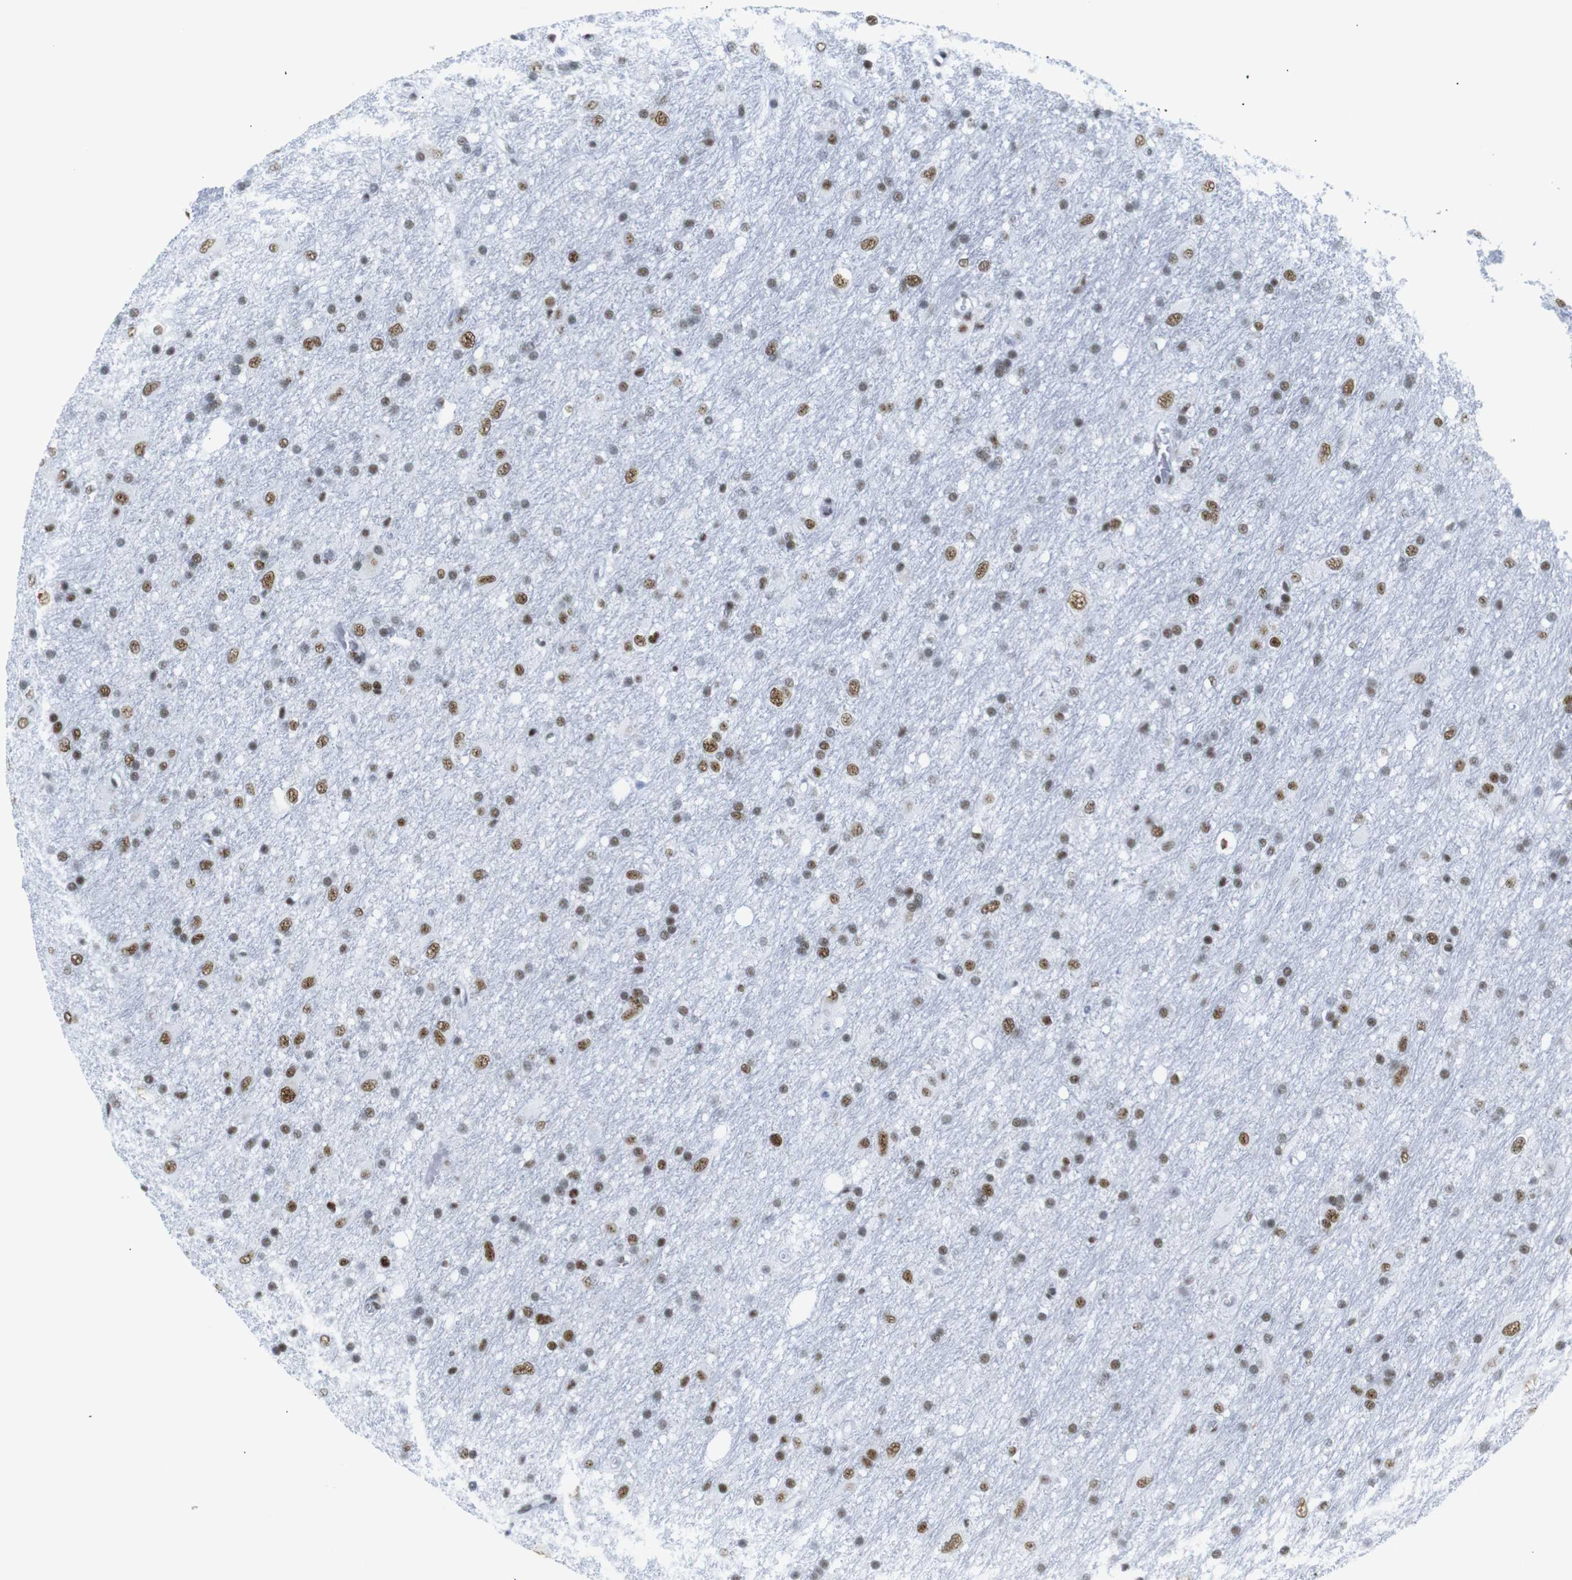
{"staining": {"intensity": "strong", "quantity": ">75%", "location": "nuclear"}, "tissue": "glioma", "cell_type": "Tumor cells", "image_type": "cancer", "snomed": [{"axis": "morphology", "description": "Glioma, malignant, Low grade"}, {"axis": "topography", "description": "Brain"}], "caption": "Immunohistochemistry (IHC) staining of glioma, which reveals high levels of strong nuclear expression in about >75% of tumor cells indicating strong nuclear protein positivity. The staining was performed using DAB (brown) for protein detection and nuclei were counterstained in hematoxylin (blue).", "gene": "TRA2B", "patient": {"sex": "male", "age": 77}}